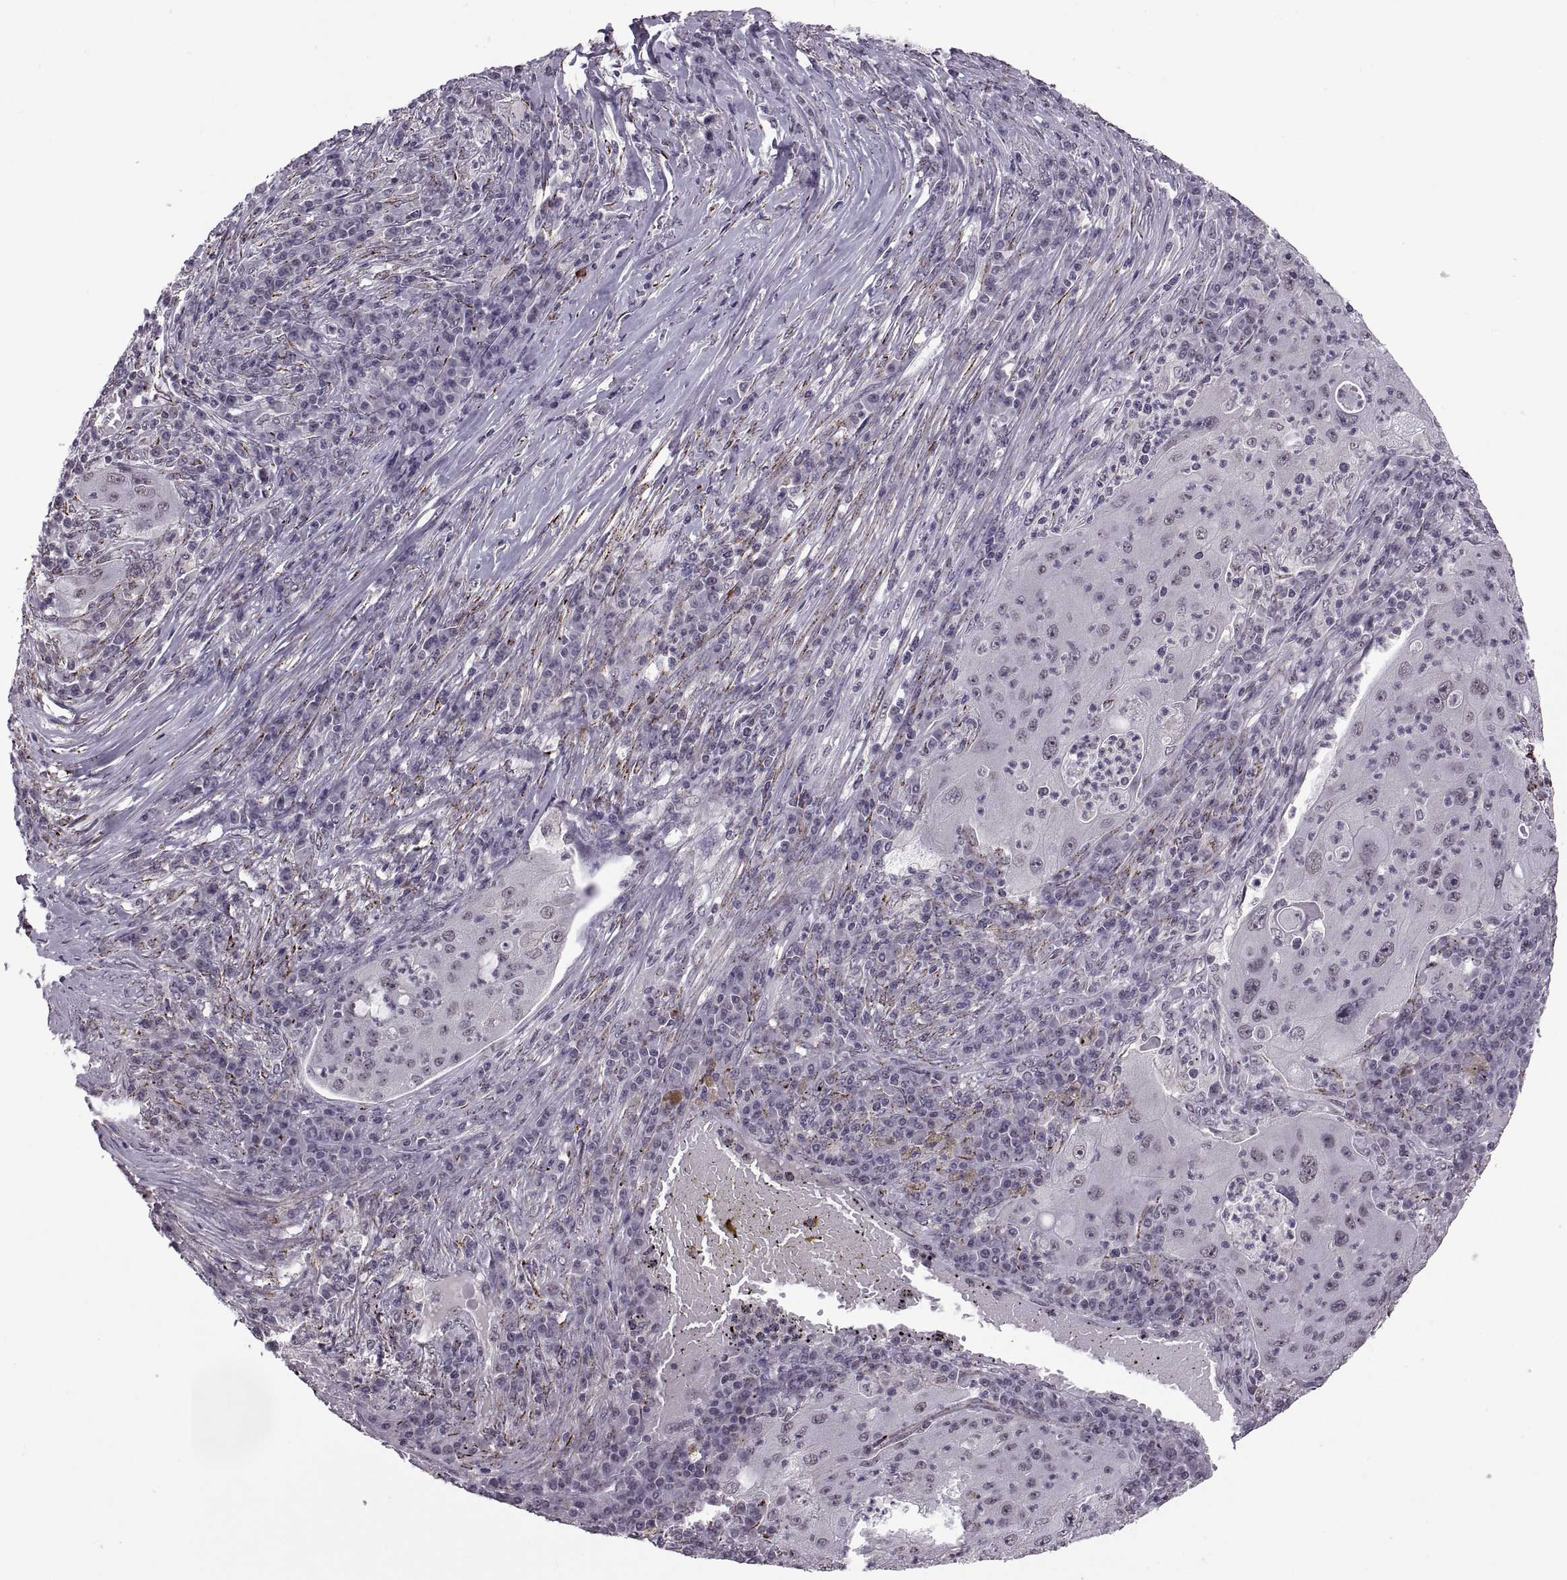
{"staining": {"intensity": "negative", "quantity": "none", "location": "none"}, "tissue": "lung cancer", "cell_type": "Tumor cells", "image_type": "cancer", "snomed": [{"axis": "morphology", "description": "Squamous cell carcinoma, NOS"}, {"axis": "topography", "description": "Lung"}], "caption": "Lung squamous cell carcinoma was stained to show a protein in brown. There is no significant expression in tumor cells.", "gene": "OTP", "patient": {"sex": "female", "age": 59}}